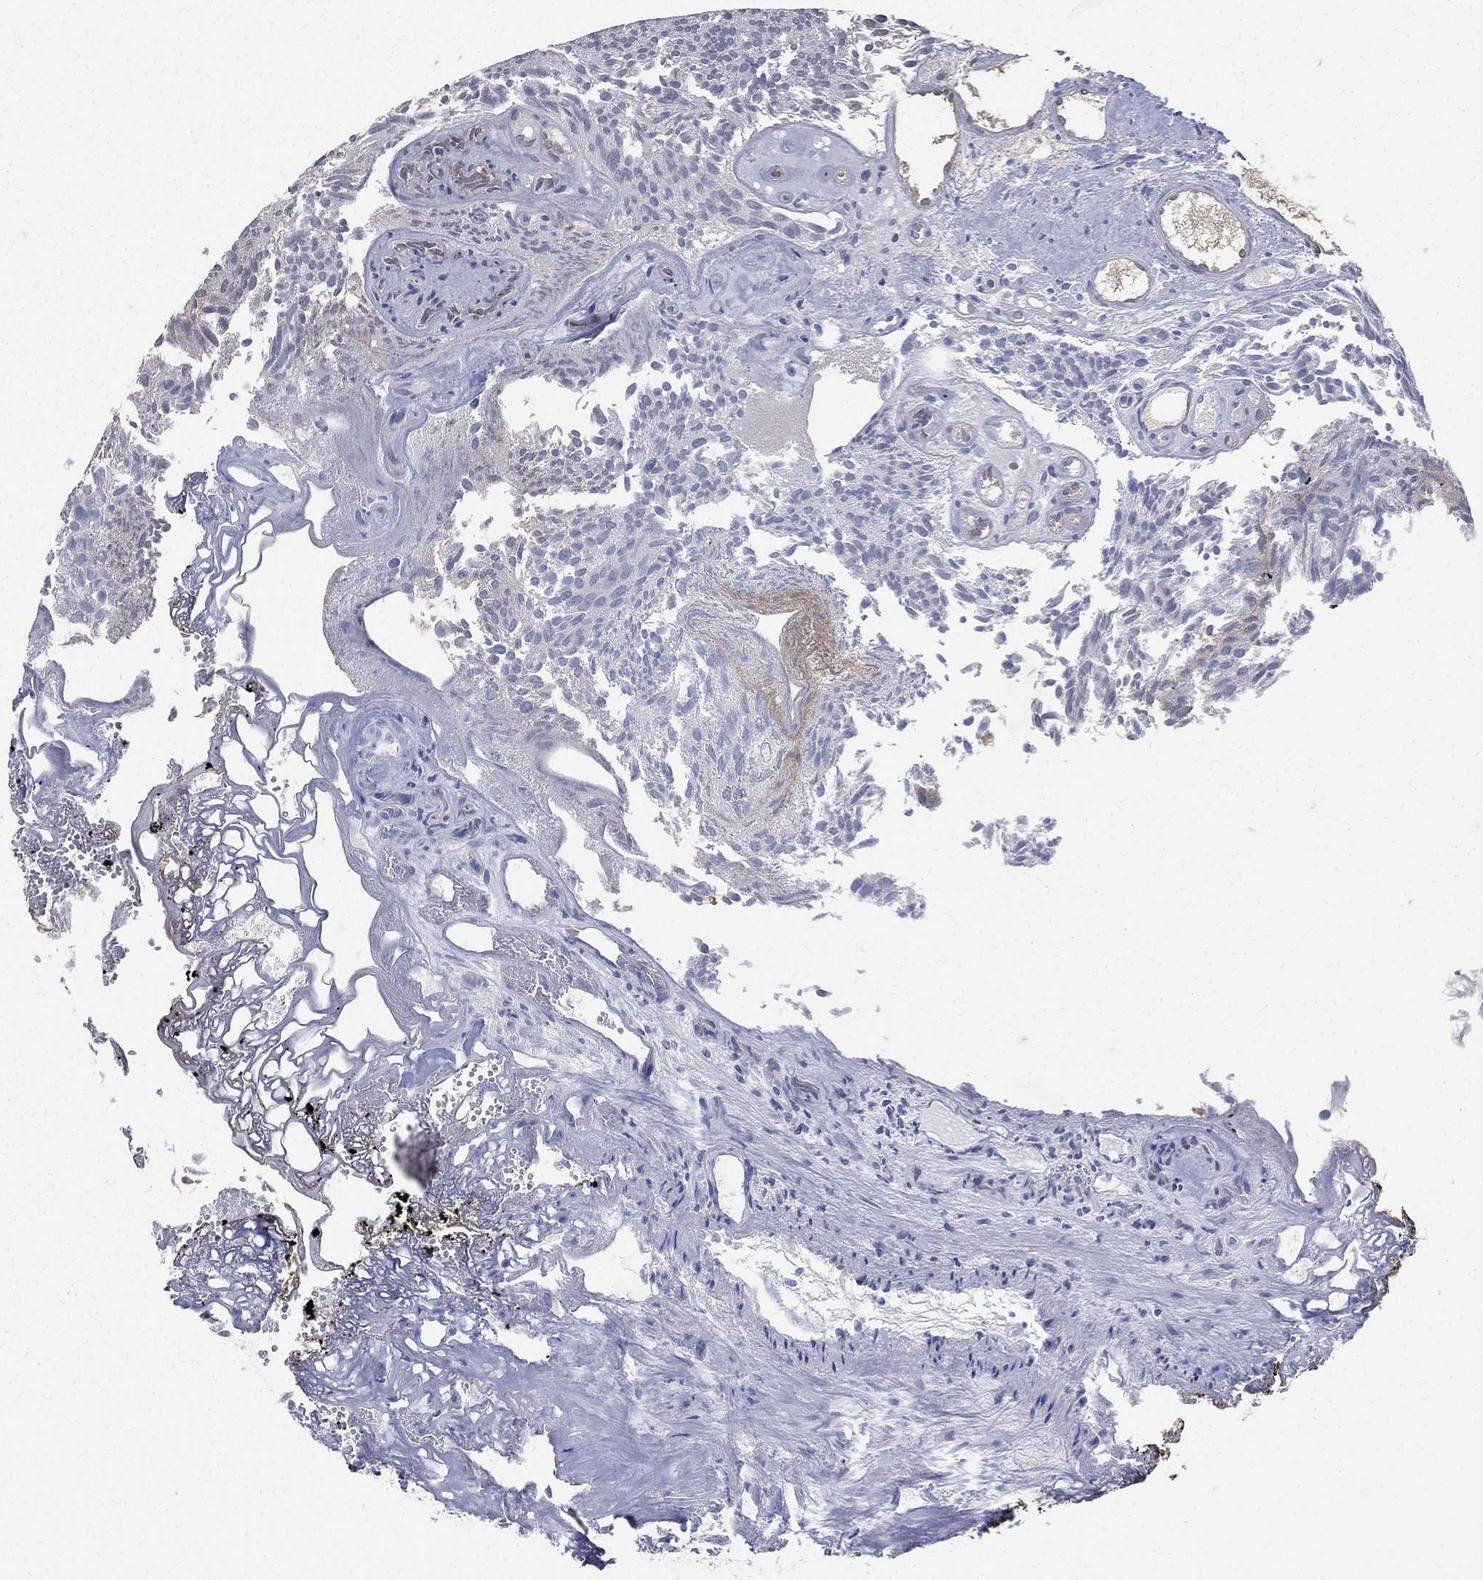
{"staining": {"intensity": "negative", "quantity": "none", "location": "none"}, "tissue": "urothelial cancer", "cell_type": "Tumor cells", "image_type": "cancer", "snomed": [{"axis": "morphology", "description": "Urothelial carcinoma, Low grade"}, {"axis": "topography", "description": "Urinary bladder"}], "caption": "Immunohistochemistry (IHC) of human urothelial carcinoma (low-grade) displays no expression in tumor cells.", "gene": "GMPR2", "patient": {"sex": "female", "age": 87}}